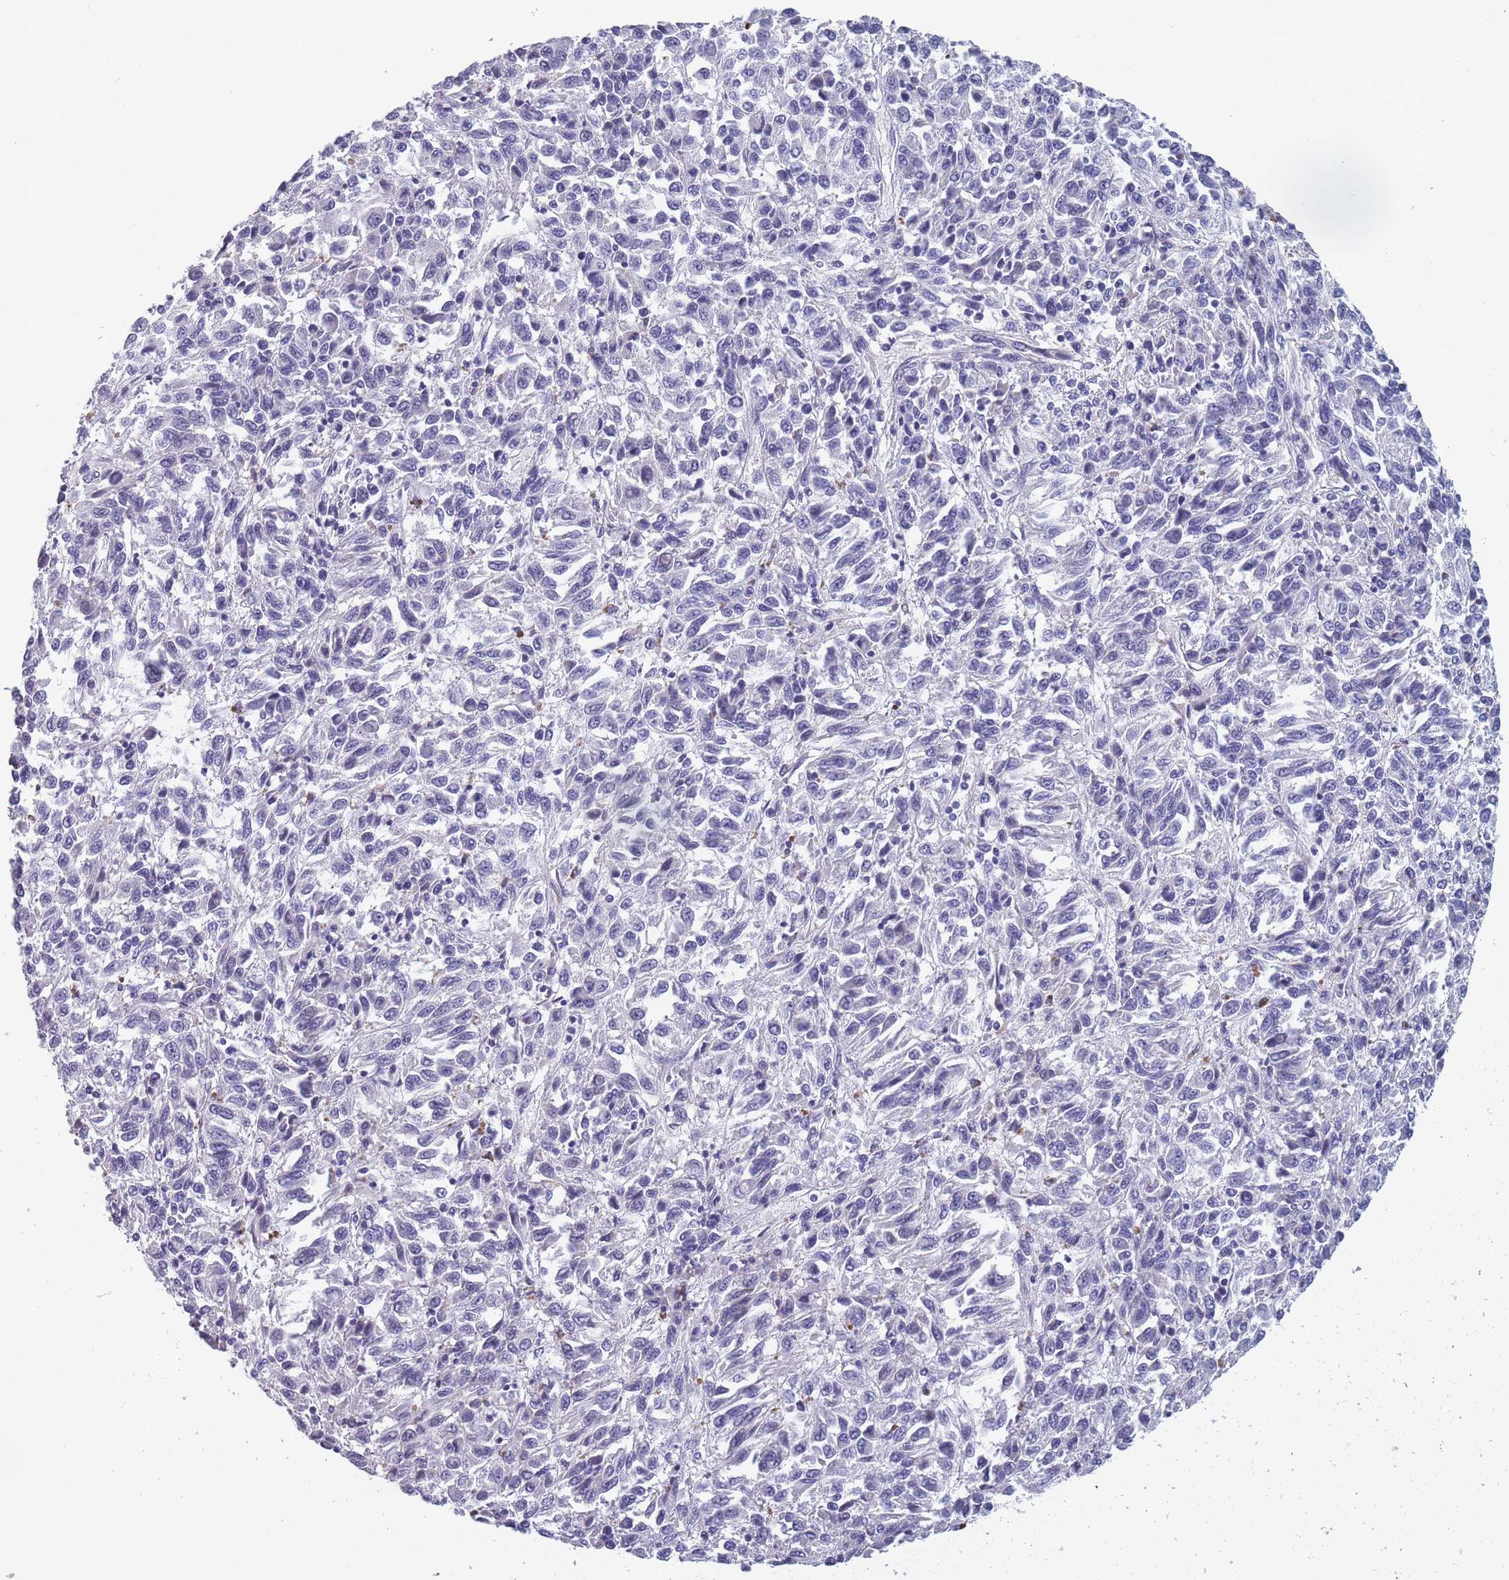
{"staining": {"intensity": "negative", "quantity": "none", "location": "none"}, "tissue": "melanoma", "cell_type": "Tumor cells", "image_type": "cancer", "snomed": [{"axis": "morphology", "description": "Malignant melanoma, Metastatic site"}, {"axis": "topography", "description": "Lung"}], "caption": "Tumor cells show no significant expression in malignant melanoma (metastatic site).", "gene": "OR4C5", "patient": {"sex": "male", "age": 64}}